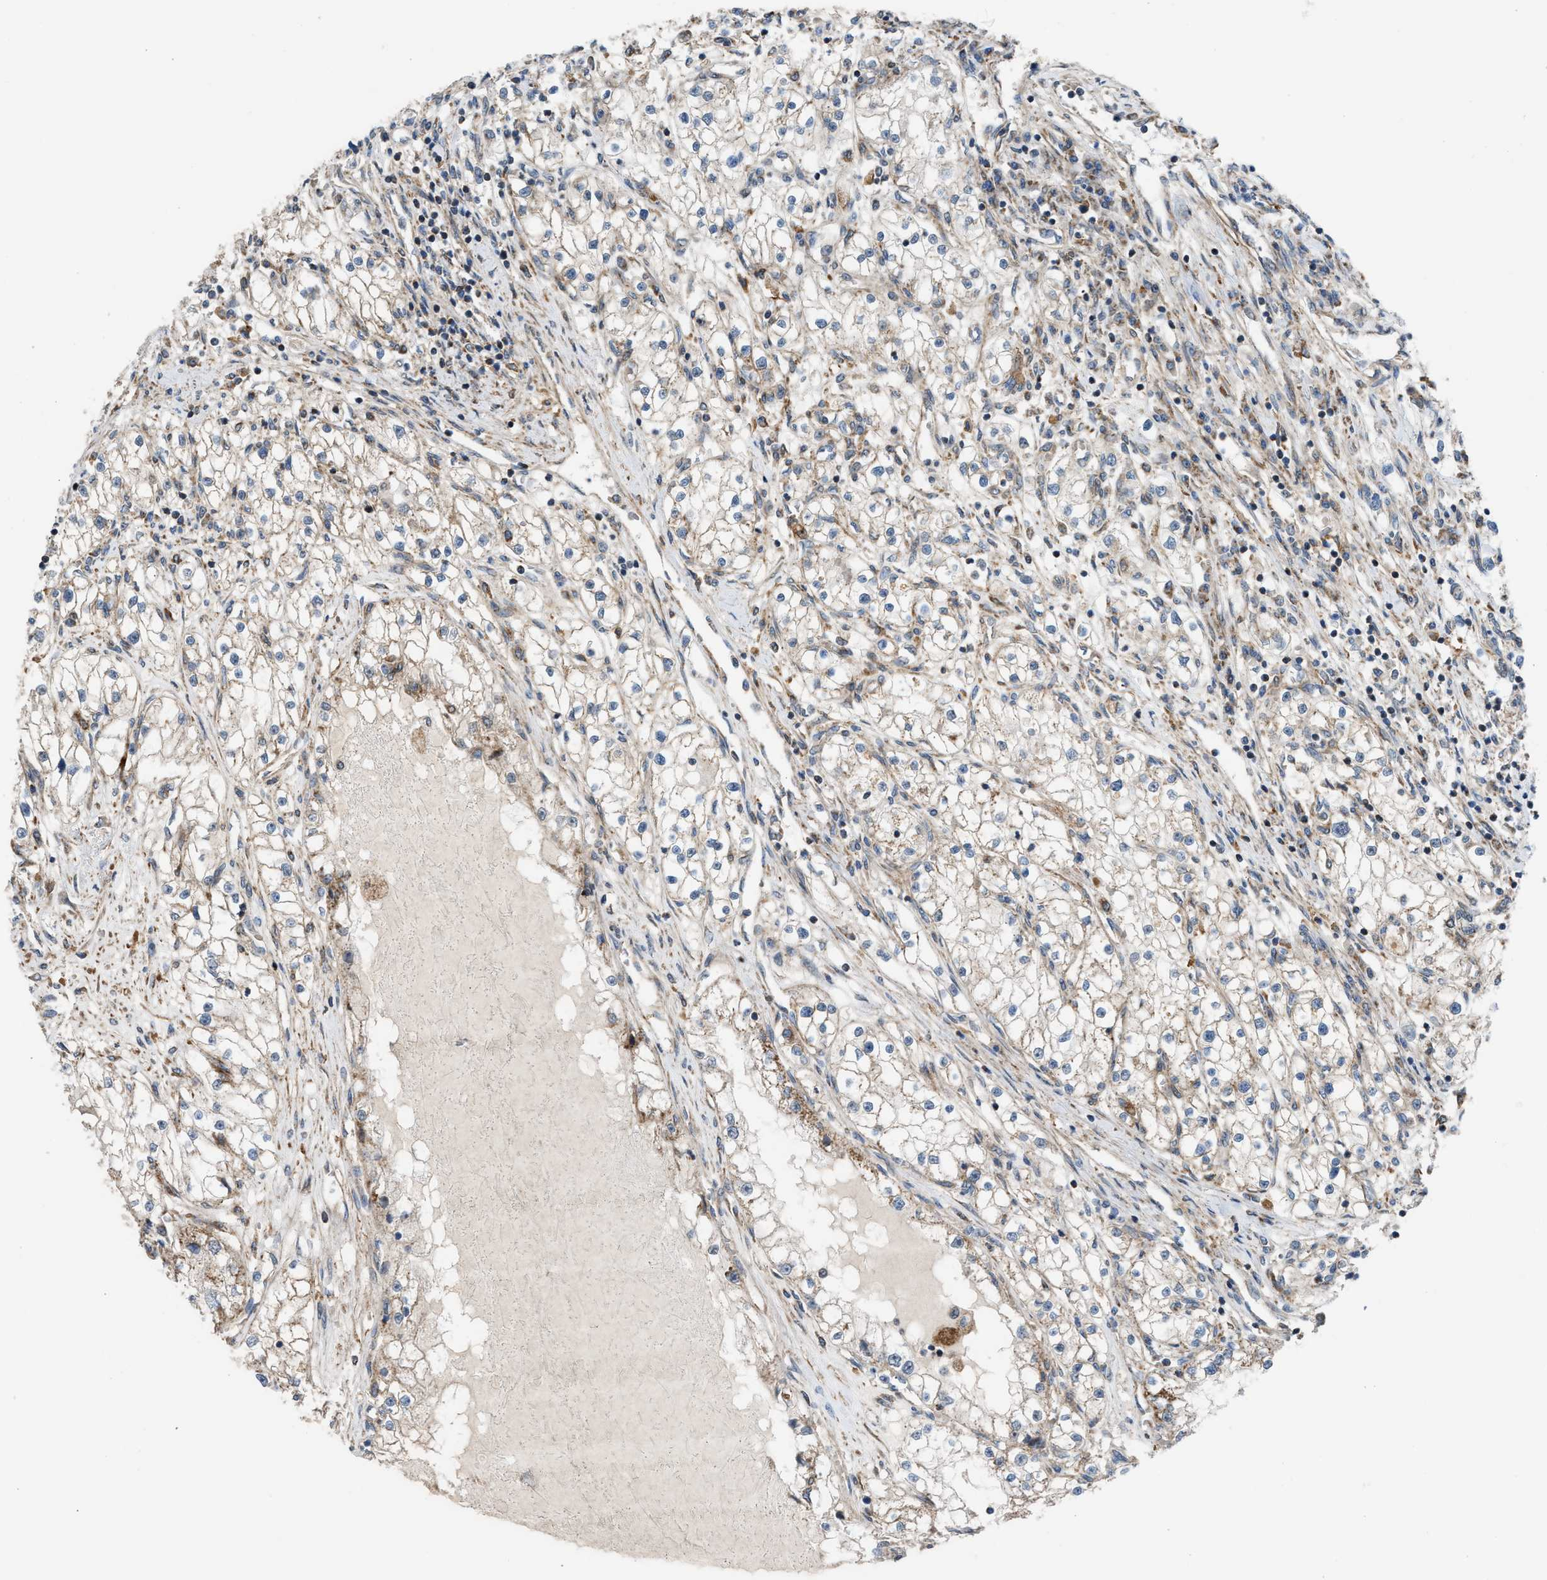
{"staining": {"intensity": "weak", "quantity": ">75%", "location": "cytoplasmic/membranous"}, "tissue": "renal cancer", "cell_type": "Tumor cells", "image_type": "cancer", "snomed": [{"axis": "morphology", "description": "Adenocarcinoma, NOS"}, {"axis": "topography", "description": "Kidney"}], "caption": "The immunohistochemical stain highlights weak cytoplasmic/membranous expression in tumor cells of adenocarcinoma (renal) tissue.", "gene": "SLC10A3", "patient": {"sex": "male", "age": 68}}